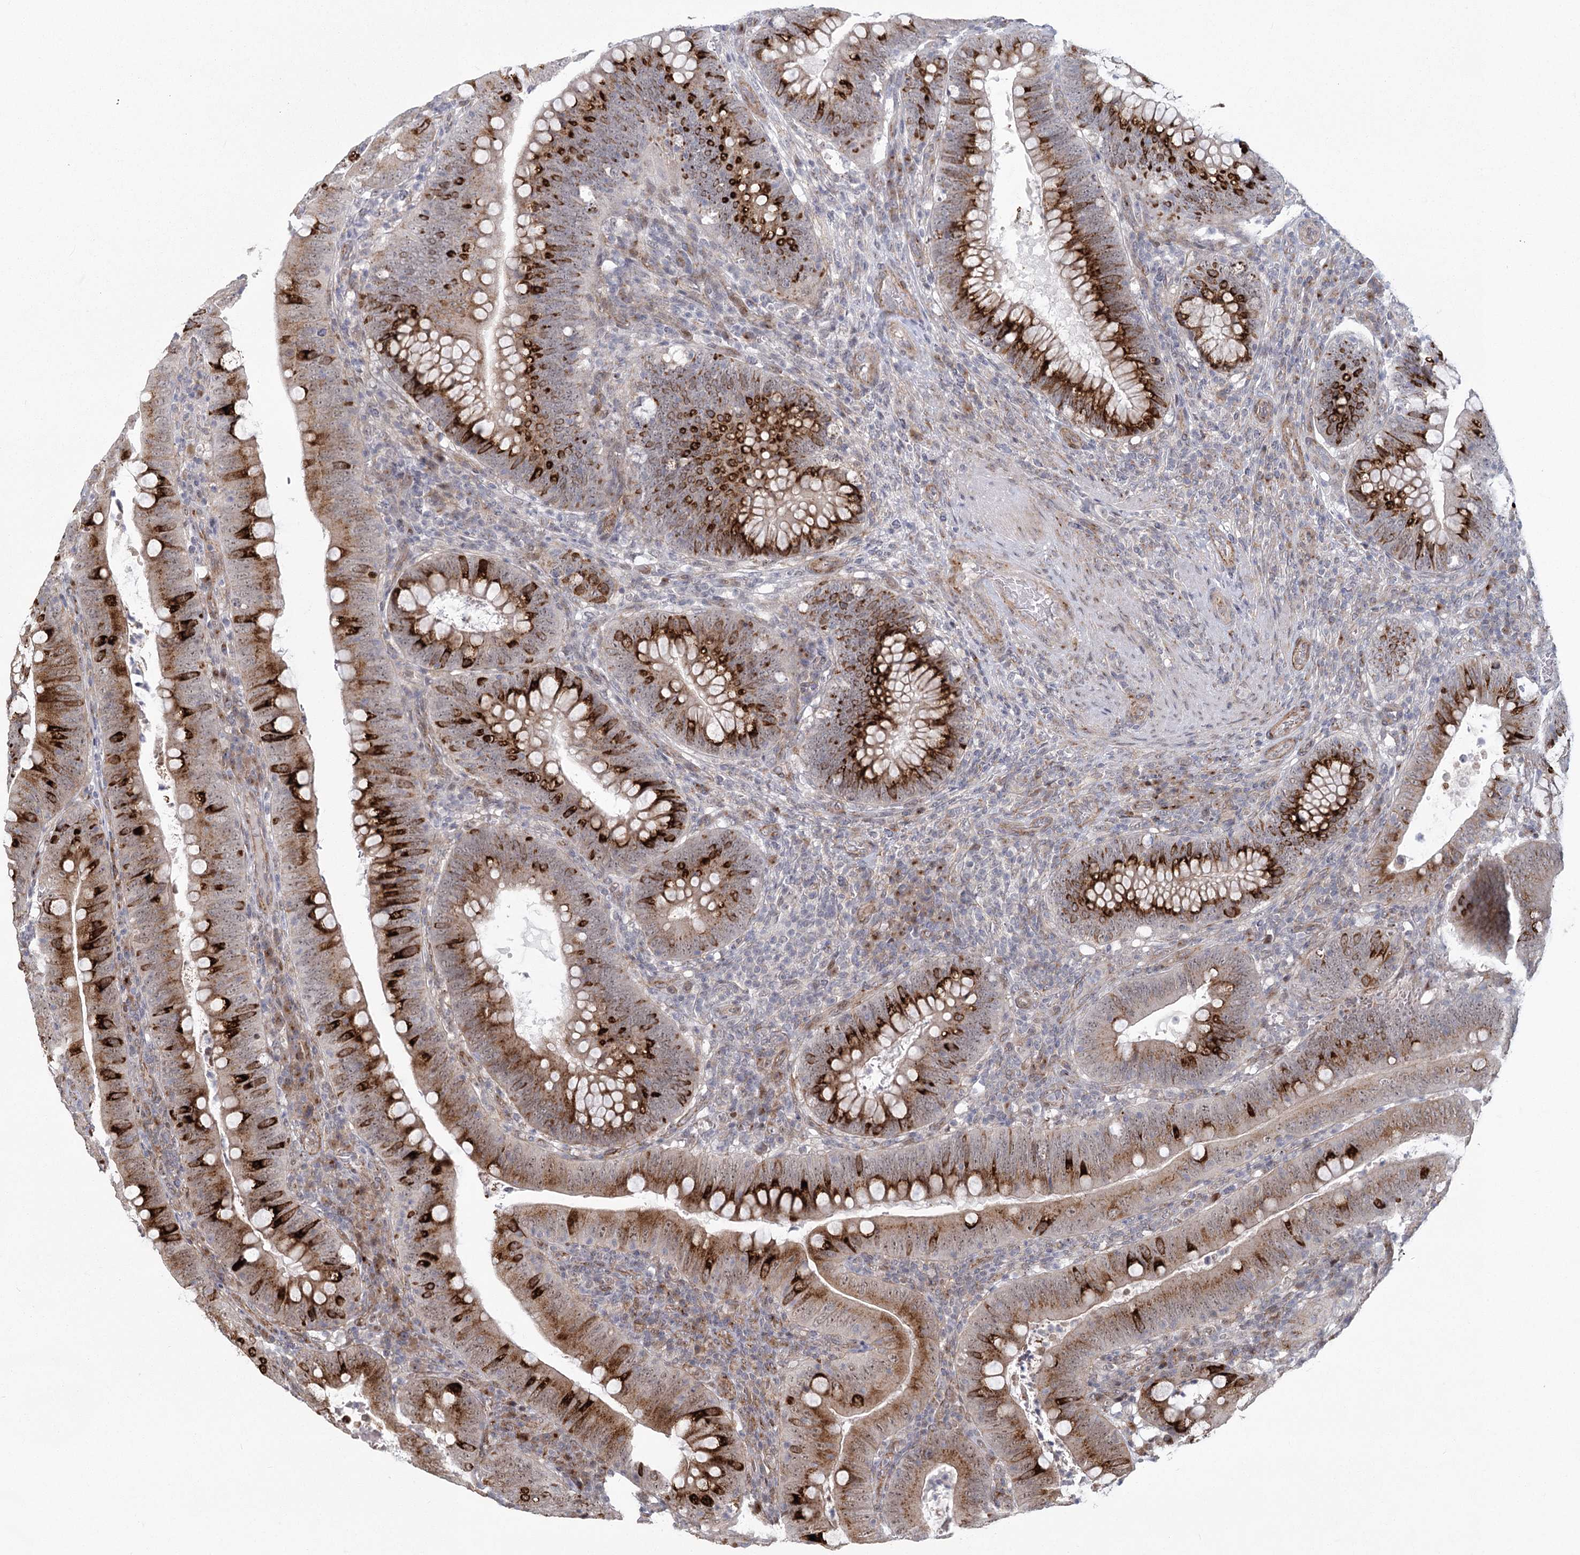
{"staining": {"intensity": "strong", "quantity": ">75%", "location": "cytoplasmic/membranous"}, "tissue": "colorectal cancer", "cell_type": "Tumor cells", "image_type": "cancer", "snomed": [{"axis": "morphology", "description": "Normal tissue, NOS"}, {"axis": "topography", "description": "Colon"}], "caption": "Immunohistochemical staining of human colorectal cancer displays high levels of strong cytoplasmic/membranous protein expression in about >75% of tumor cells.", "gene": "PARM1", "patient": {"sex": "female", "age": 82}}